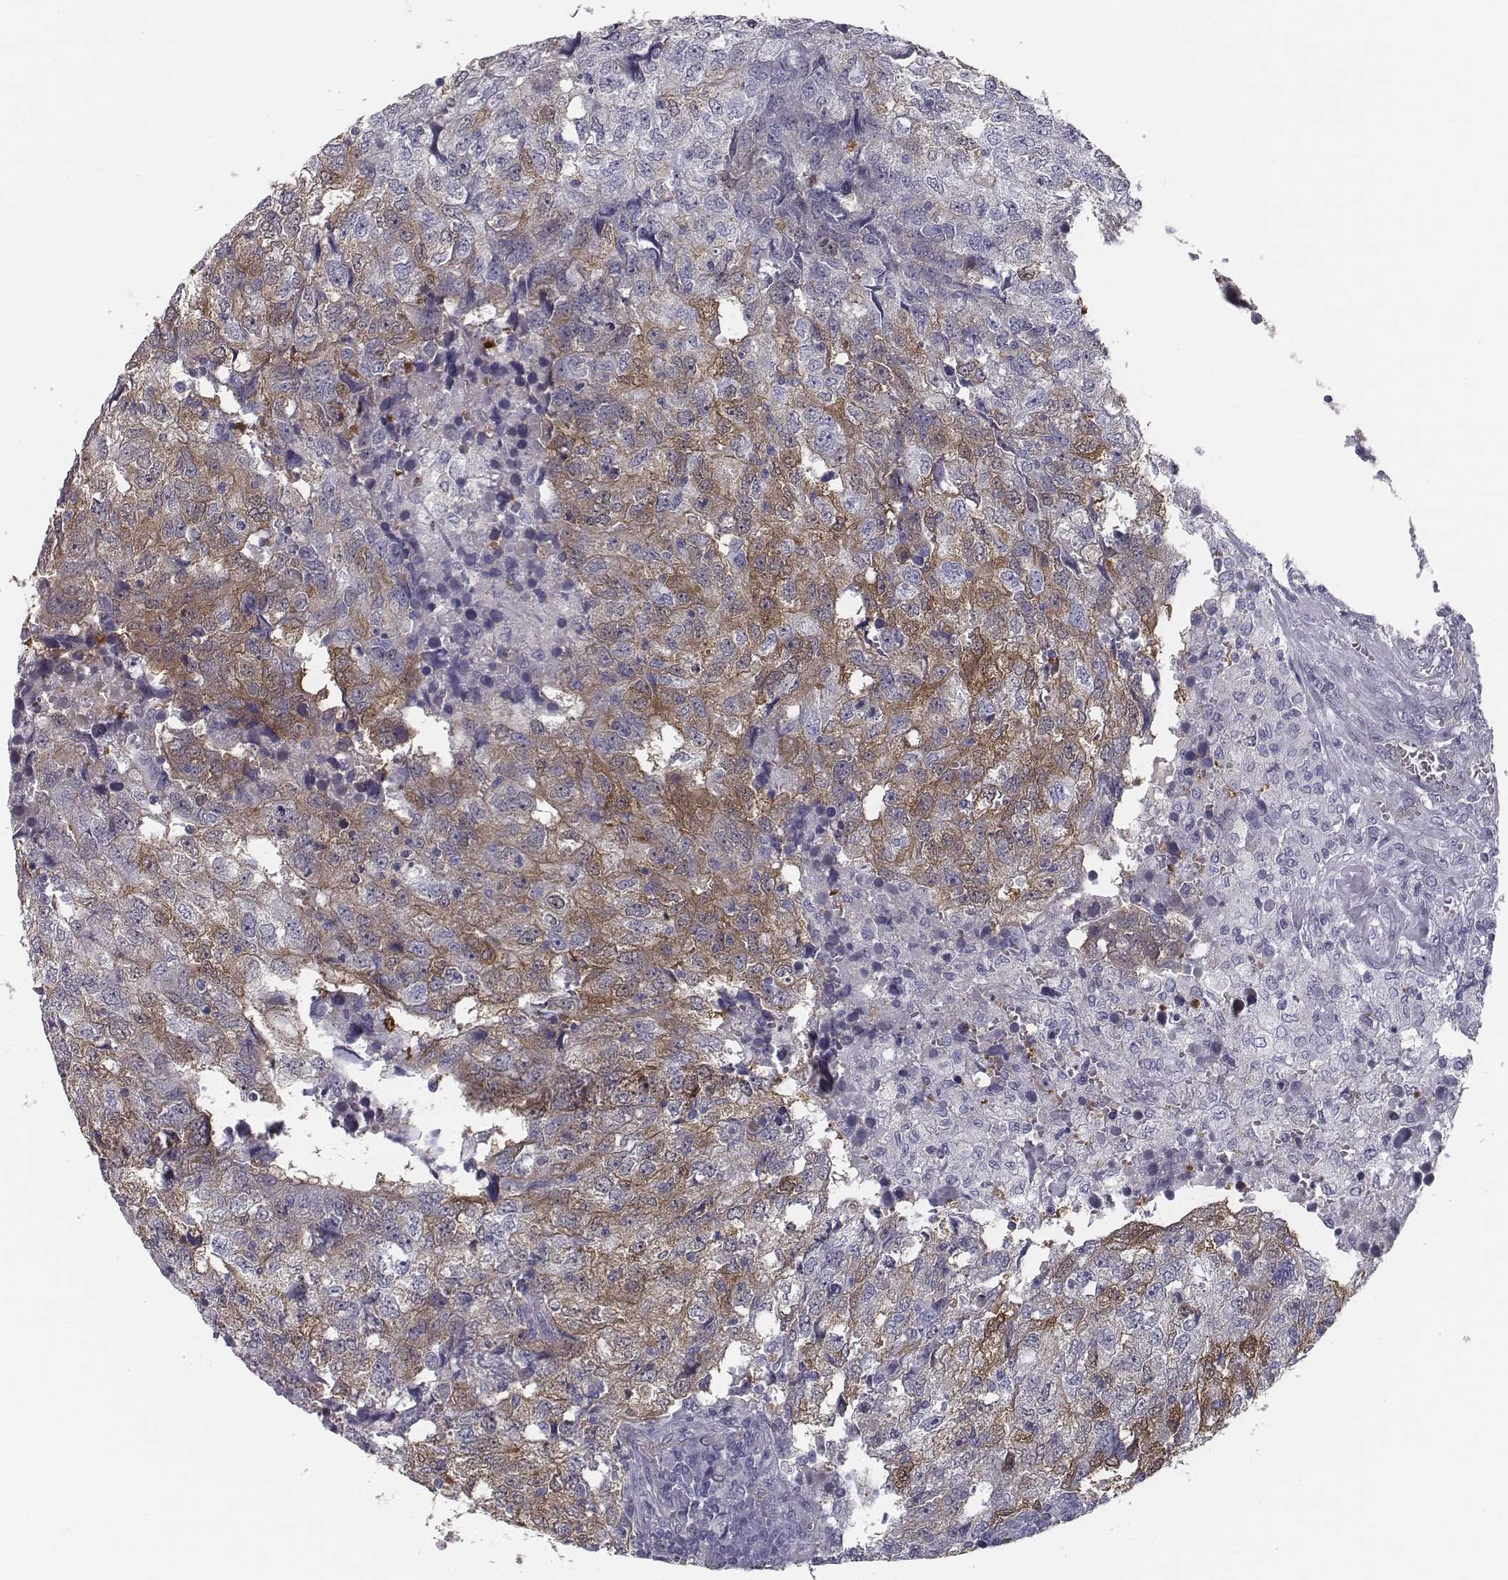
{"staining": {"intensity": "weak", "quantity": "25%-75%", "location": "cytoplasmic/membranous"}, "tissue": "breast cancer", "cell_type": "Tumor cells", "image_type": "cancer", "snomed": [{"axis": "morphology", "description": "Duct carcinoma"}, {"axis": "topography", "description": "Breast"}], "caption": "DAB (3,3'-diaminobenzidine) immunohistochemical staining of human breast infiltrating ductal carcinoma demonstrates weak cytoplasmic/membranous protein expression in about 25%-75% of tumor cells. (DAB (3,3'-diaminobenzidine) = brown stain, brightfield microscopy at high magnification).", "gene": "ISYNA1", "patient": {"sex": "female", "age": 30}}